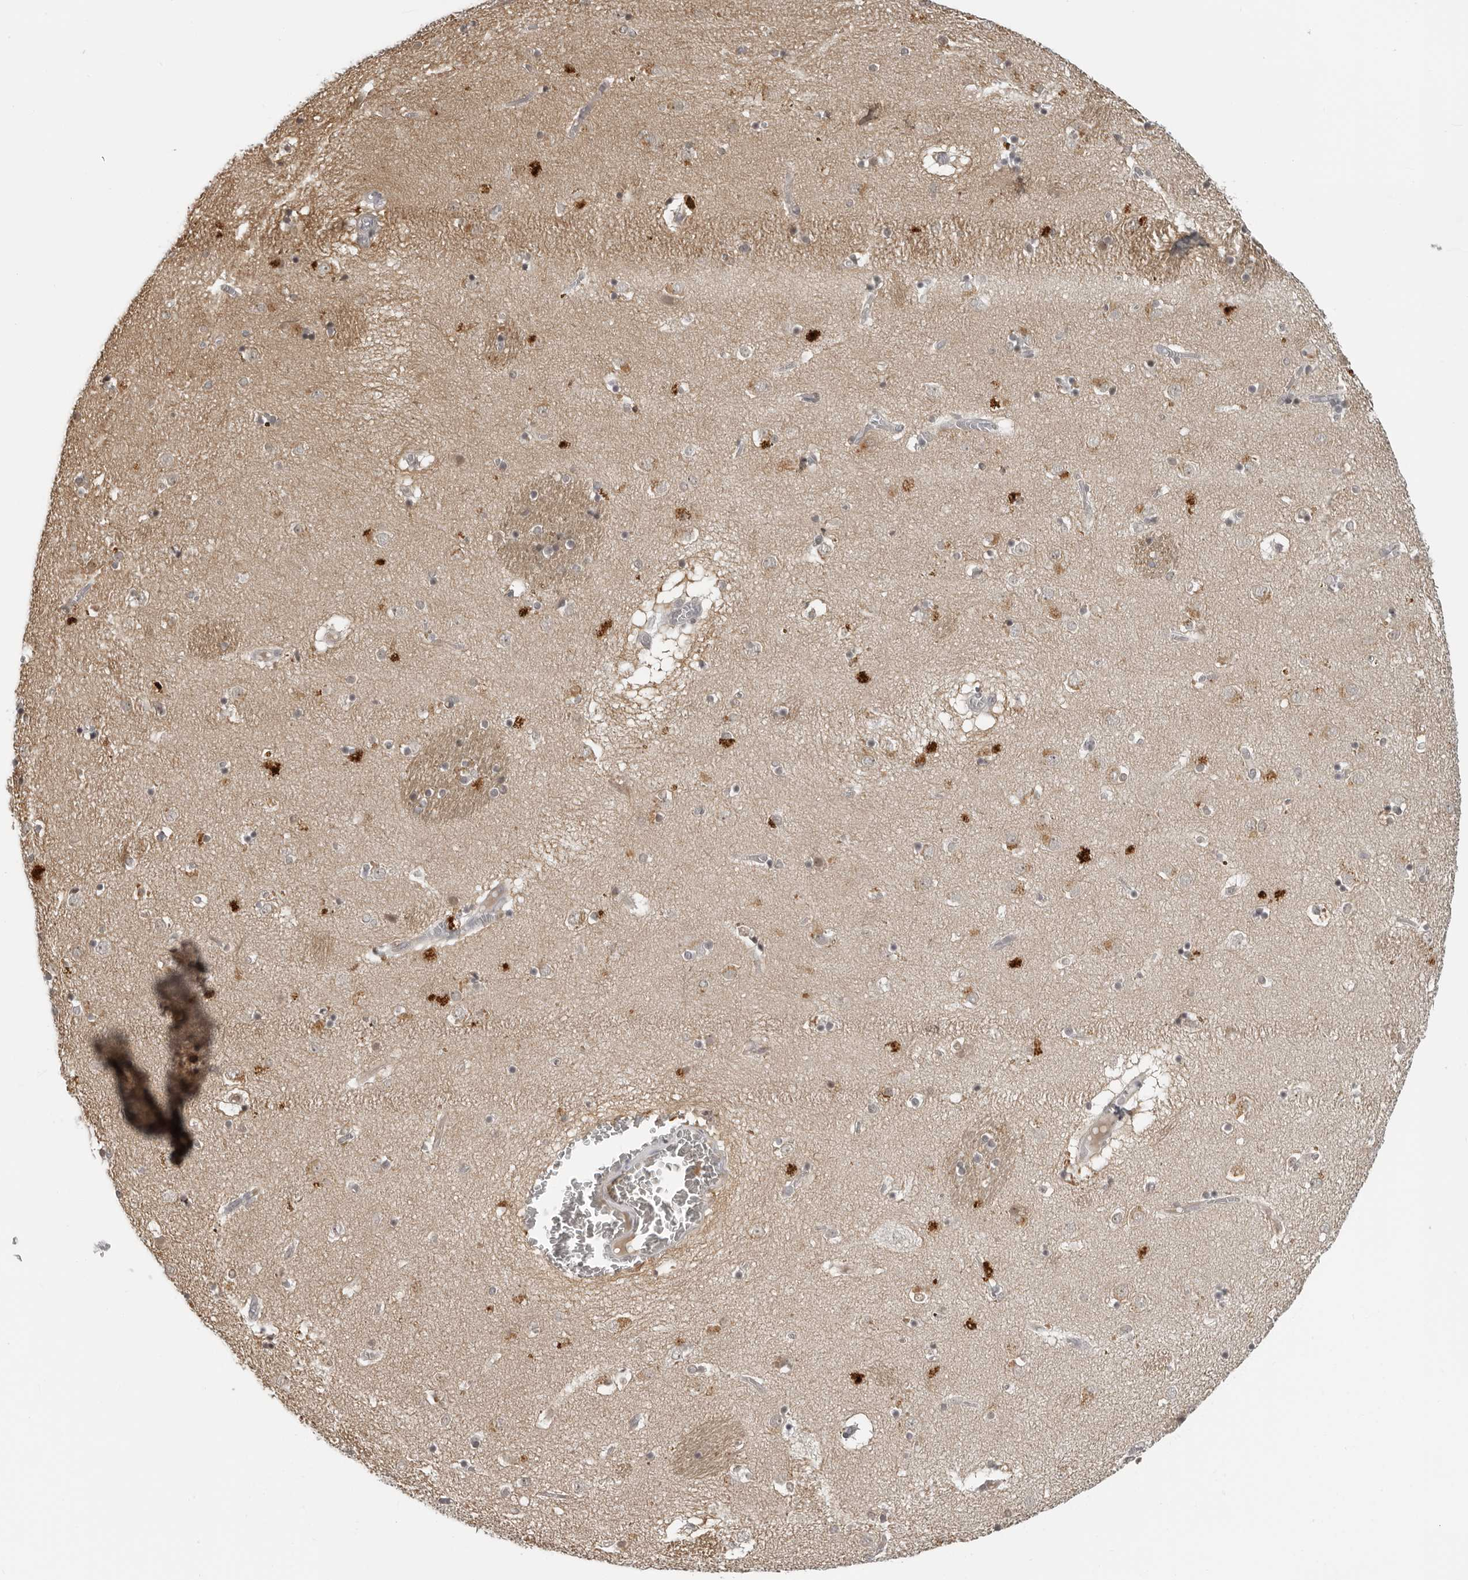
{"staining": {"intensity": "weak", "quantity": "<25%", "location": "cytoplasmic/membranous"}, "tissue": "caudate", "cell_type": "Glial cells", "image_type": "normal", "snomed": [{"axis": "morphology", "description": "Normal tissue, NOS"}, {"axis": "topography", "description": "Lateral ventricle wall"}], "caption": "High power microscopy photomicrograph of an IHC image of benign caudate, revealing no significant expression in glial cells. The staining was performed using DAB to visualize the protein expression in brown, while the nuclei were stained in blue with hematoxylin (Magnification: 20x).", "gene": "MAF", "patient": {"sex": "male", "age": 70}}